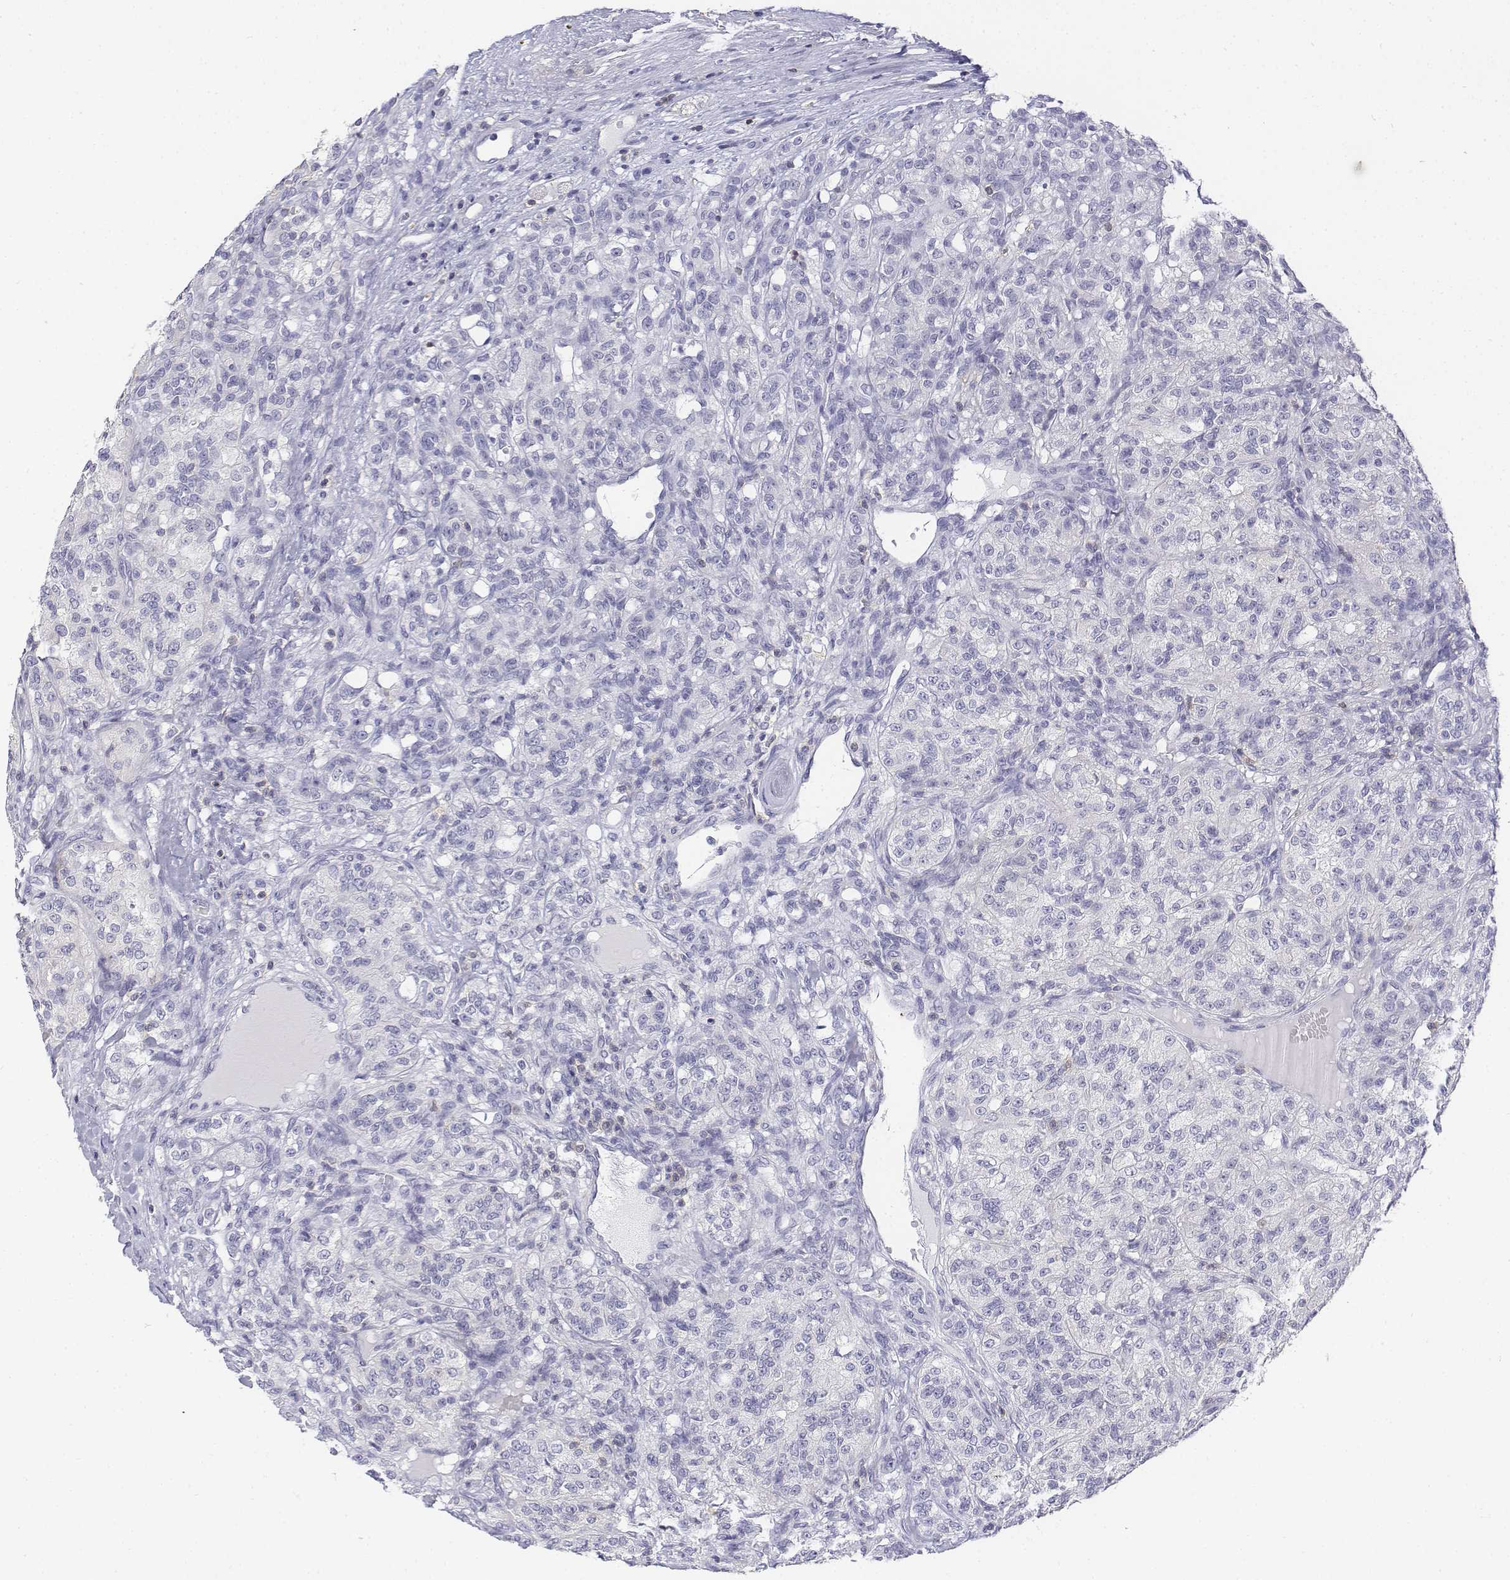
{"staining": {"intensity": "negative", "quantity": "none", "location": "none"}, "tissue": "renal cancer", "cell_type": "Tumor cells", "image_type": "cancer", "snomed": [{"axis": "morphology", "description": "Adenocarcinoma, NOS"}, {"axis": "topography", "description": "Kidney"}], "caption": "Tumor cells are negative for protein expression in human renal adenocarcinoma. (DAB (3,3'-diaminobenzidine) immunohistochemistry with hematoxylin counter stain).", "gene": "CD3E", "patient": {"sex": "female", "age": 63}}